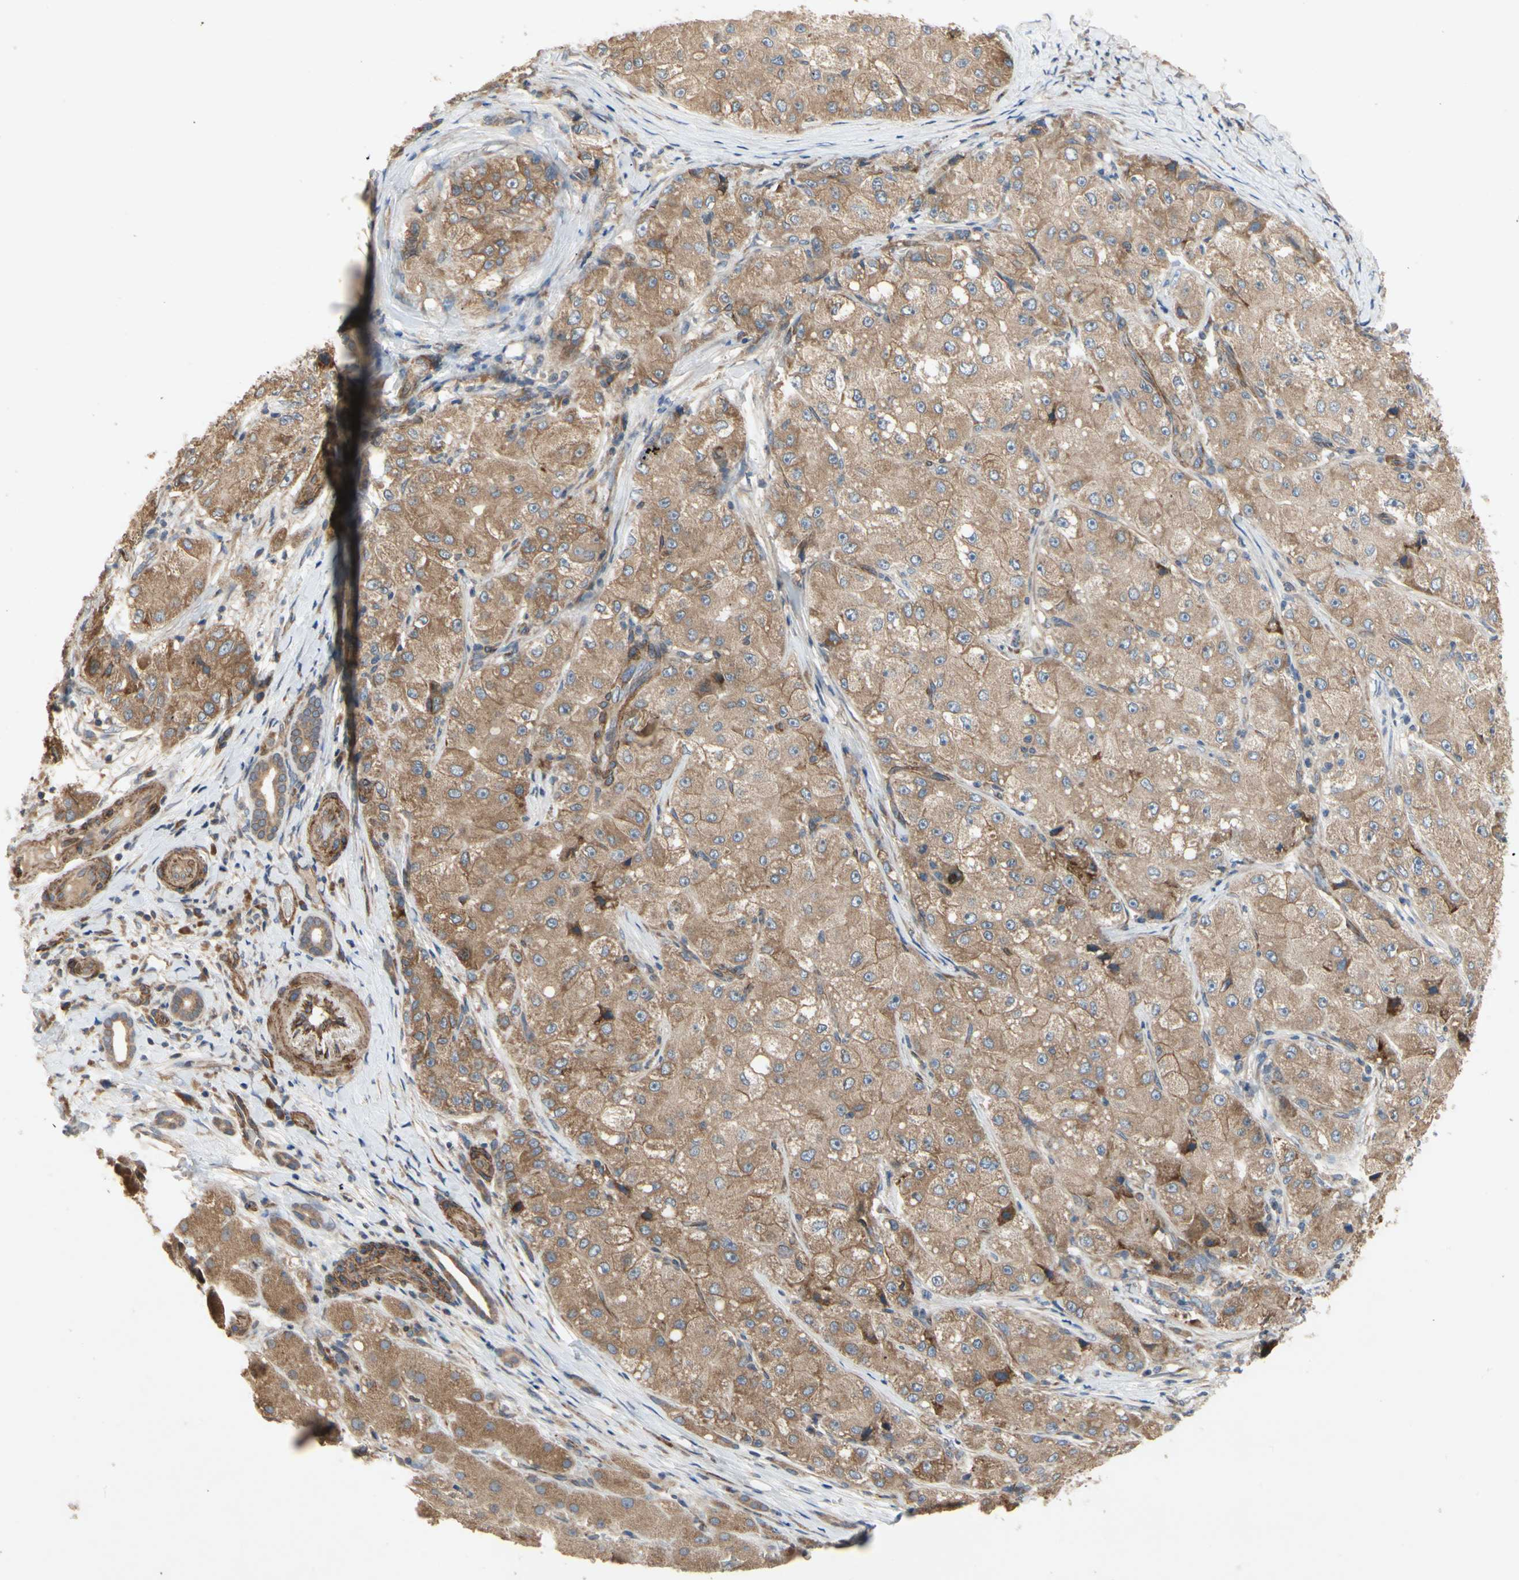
{"staining": {"intensity": "moderate", "quantity": ">75%", "location": "cytoplasmic/membranous"}, "tissue": "liver cancer", "cell_type": "Tumor cells", "image_type": "cancer", "snomed": [{"axis": "morphology", "description": "Carcinoma, Hepatocellular, NOS"}, {"axis": "topography", "description": "Liver"}], "caption": "Tumor cells show medium levels of moderate cytoplasmic/membranous expression in approximately >75% of cells in human liver cancer (hepatocellular carcinoma). (Stains: DAB in brown, nuclei in blue, Microscopy: brightfield microscopy at high magnification).", "gene": "XYLT1", "patient": {"sex": "male", "age": 80}}